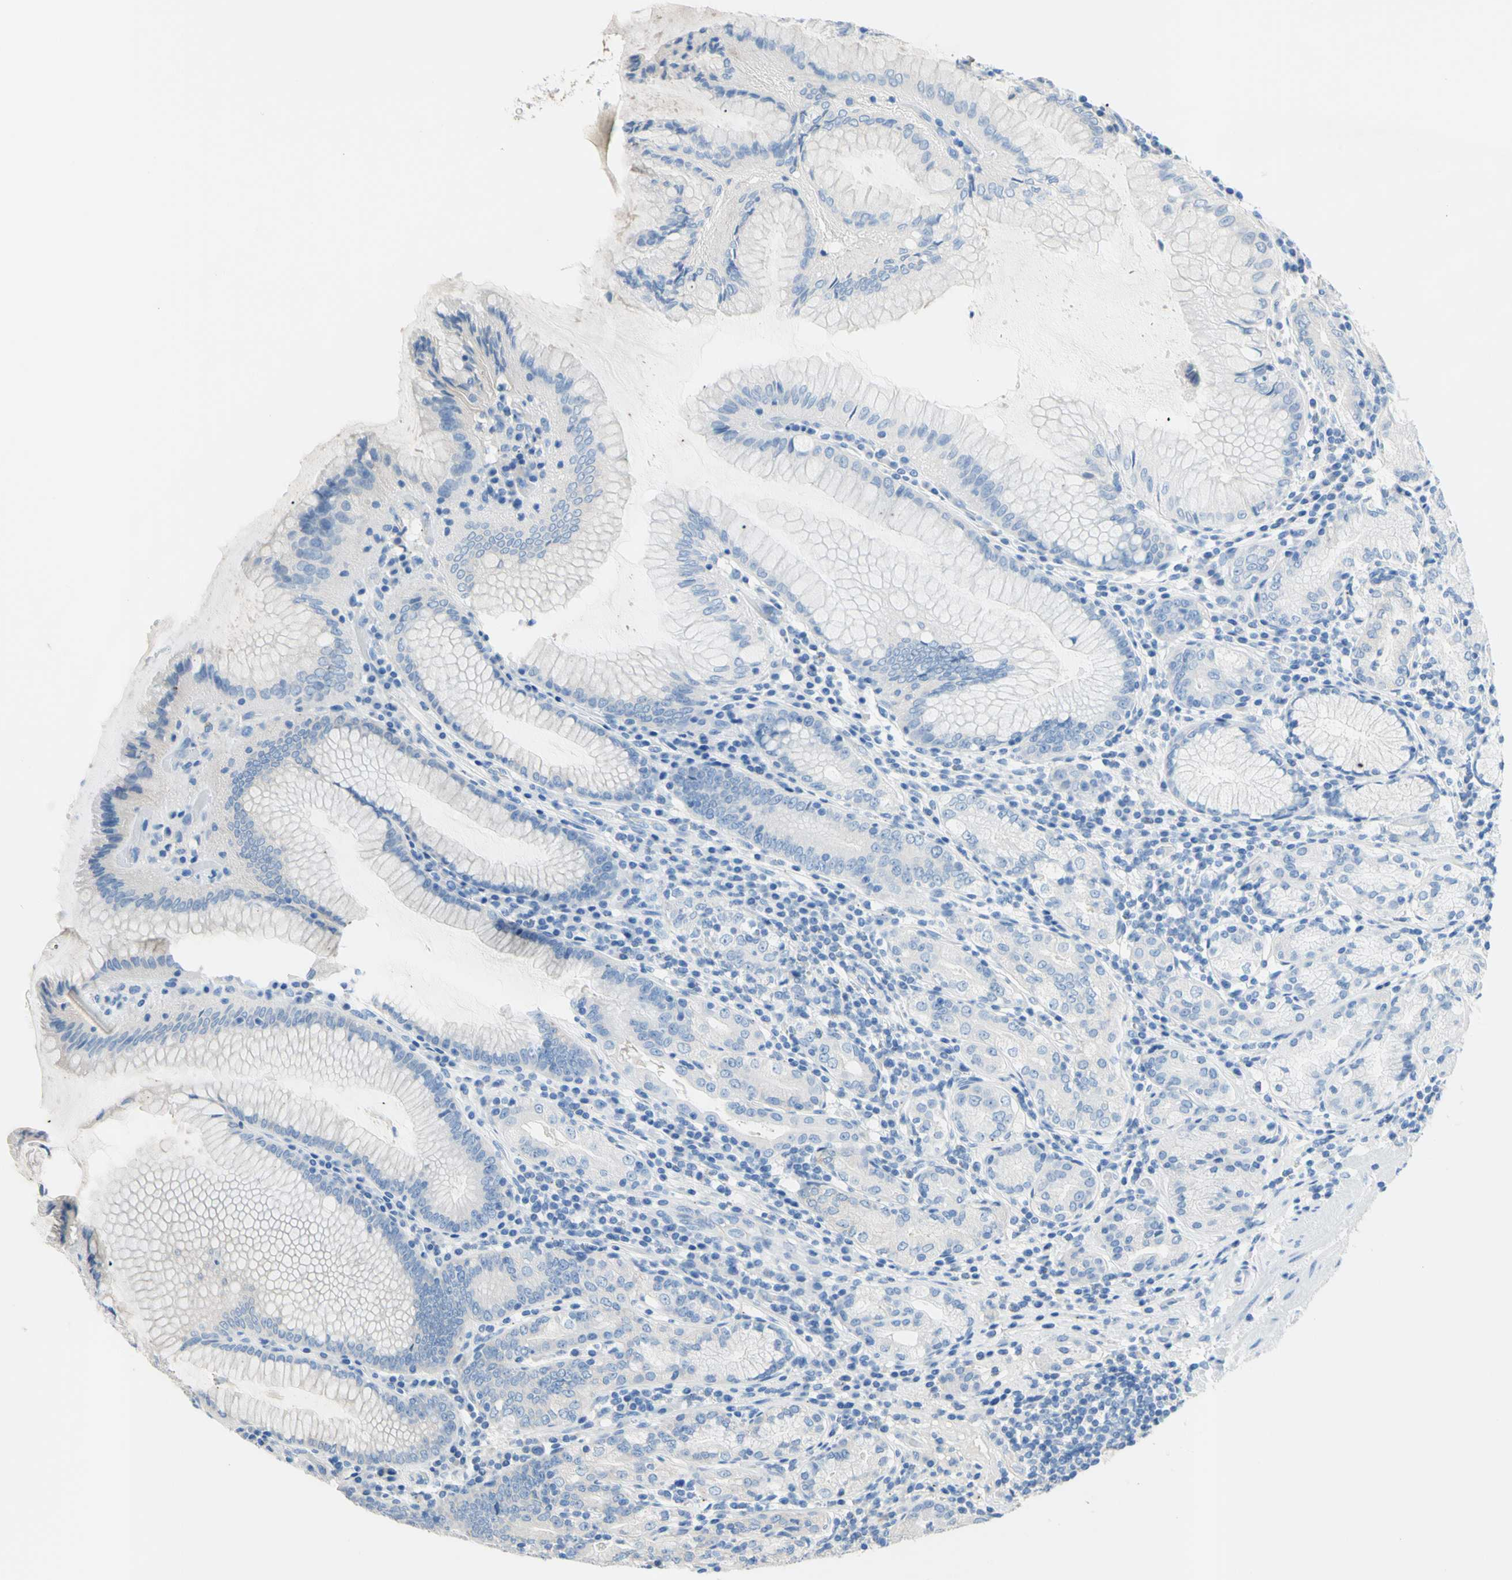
{"staining": {"intensity": "negative", "quantity": "none", "location": "none"}, "tissue": "stomach", "cell_type": "Glandular cells", "image_type": "normal", "snomed": [{"axis": "morphology", "description": "Normal tissue, NOS"}, {"axis": "topography", "description": "Stomach, lower"}], "caption": "A high-resolution histopathology image shows IHC staining of unremarkable stomach, which demonstrates no significant staining in glandular cells.", "gene": "TMEM59L", "patient": {"sex": "female", "age": 76}}